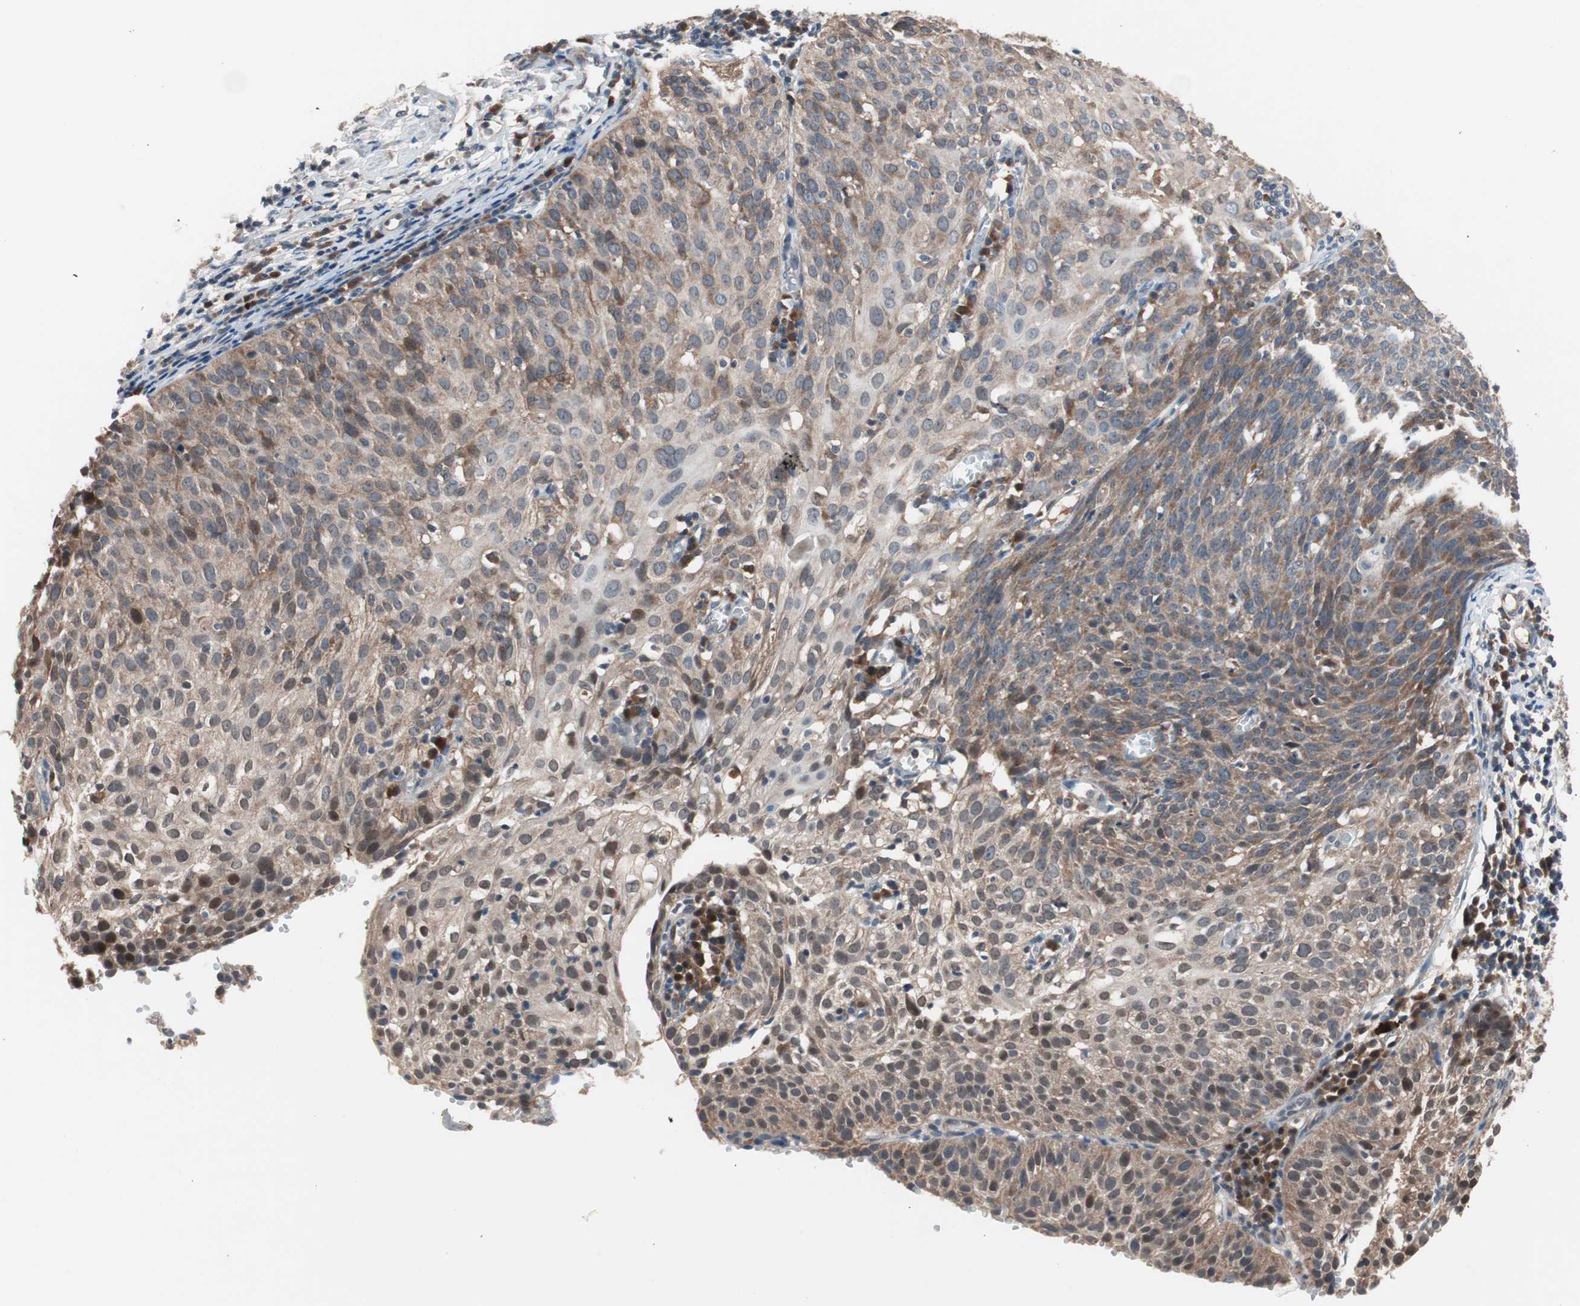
{"staining": {"intensity": "moderate", "quantity": ">75%", "location": "cytoplasmic/membranous,nuclear"}, "tissue": "cervical cancer", "cell_type": "Tumor cells", "image_type": "cancer", "snomed": [{"axis": "morphology", "description": "Squamous cell carcinoma, NOS"}, {"axis": "topography", "description": "Cervix"}], "caption": "Immunohistochemistry (IHC) image of neoplastic tissue: human squamous cell carcinoma (cervical) stained using immunohistochemistry displays medium levels of moderate protein expression localized specifically in the cytoplasmic/membranous and nuclear of tumor cells, appearing as a cytoplasmic/membranous and nuclear brown color.", "gene": "HMBS", "patient": {"sex": "female", "age": 38}}